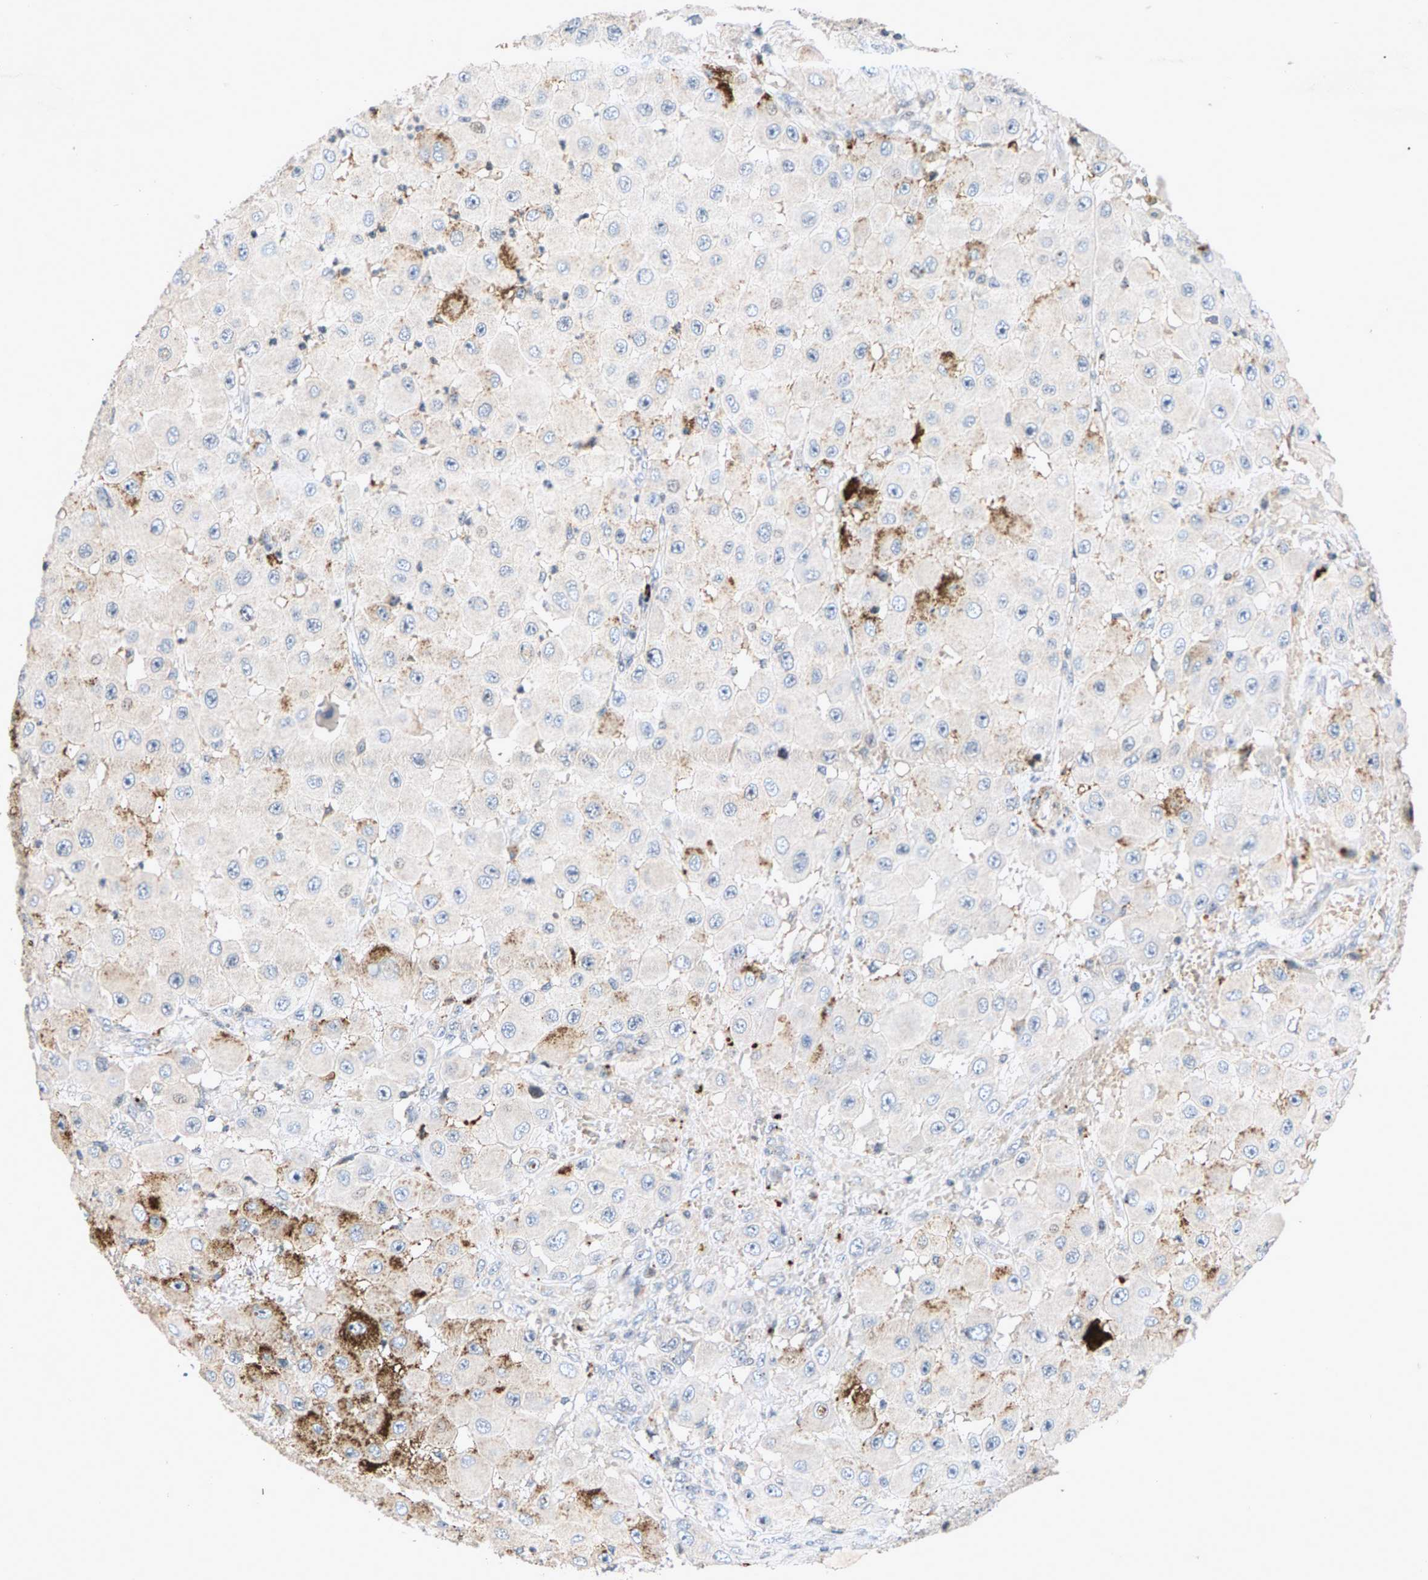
{"staining": {"intensity": "strong", "quantity": "25%-75%", "location": "cytoplasmic/membranous"}, "tissue": "melanoma", "cell_type": "Tumor cells", "image_type": "cancer", "snomed": [{"axis": "morphology", "description": "Malignant melanoma, NOS"}, {"axis": "topography", "description": "Skin"}], "caption": "Strong cytoplasmic/membranous staining is seen in about 25%-75% of tumor cells in malignant melanoma.", "gene": "ZPR1", "patient": {"sex": "female", "age": 81}}